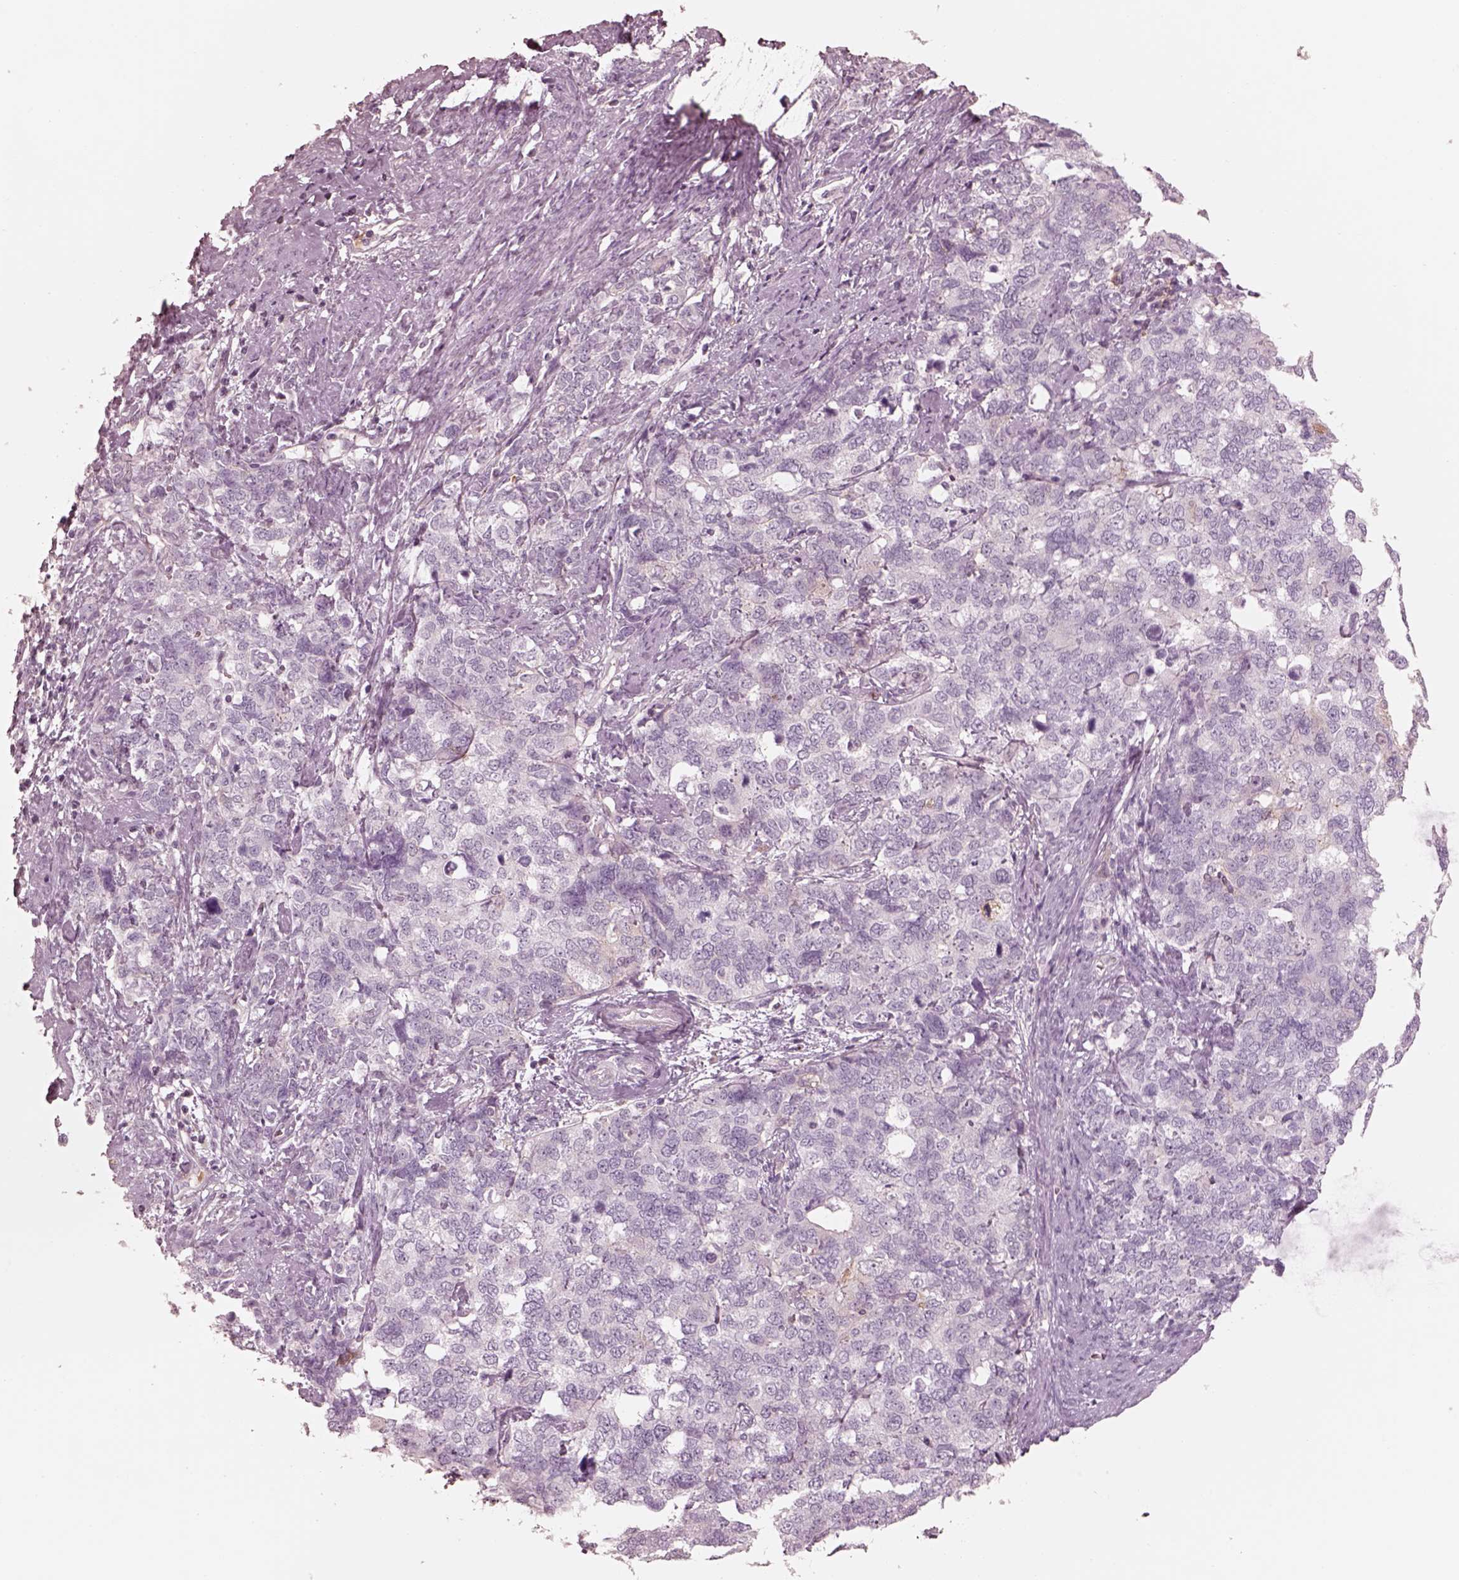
{"staining": {"intensity": "weak", "quantity": "<25%", "location": "cytoplasmic/membranous"}, "tissue": "cervical cancer", "cell_type": "Tumor cells", "image_type": "cancer", "snomed": [{"axis": "morphology", "description": "Squamous cell carcinoma, NOS"}, {"axis": "topography", "description": "Cervix"}], "caption": "Immunohistochemistry photomicrograph of neoplastic tissue: human cervical squamous cell carcinoma stained with DAB displays no significant protein positivity in tumor cells.", "gene": "GPRIN1", "patient": {"sex": "female", "age": 63}}